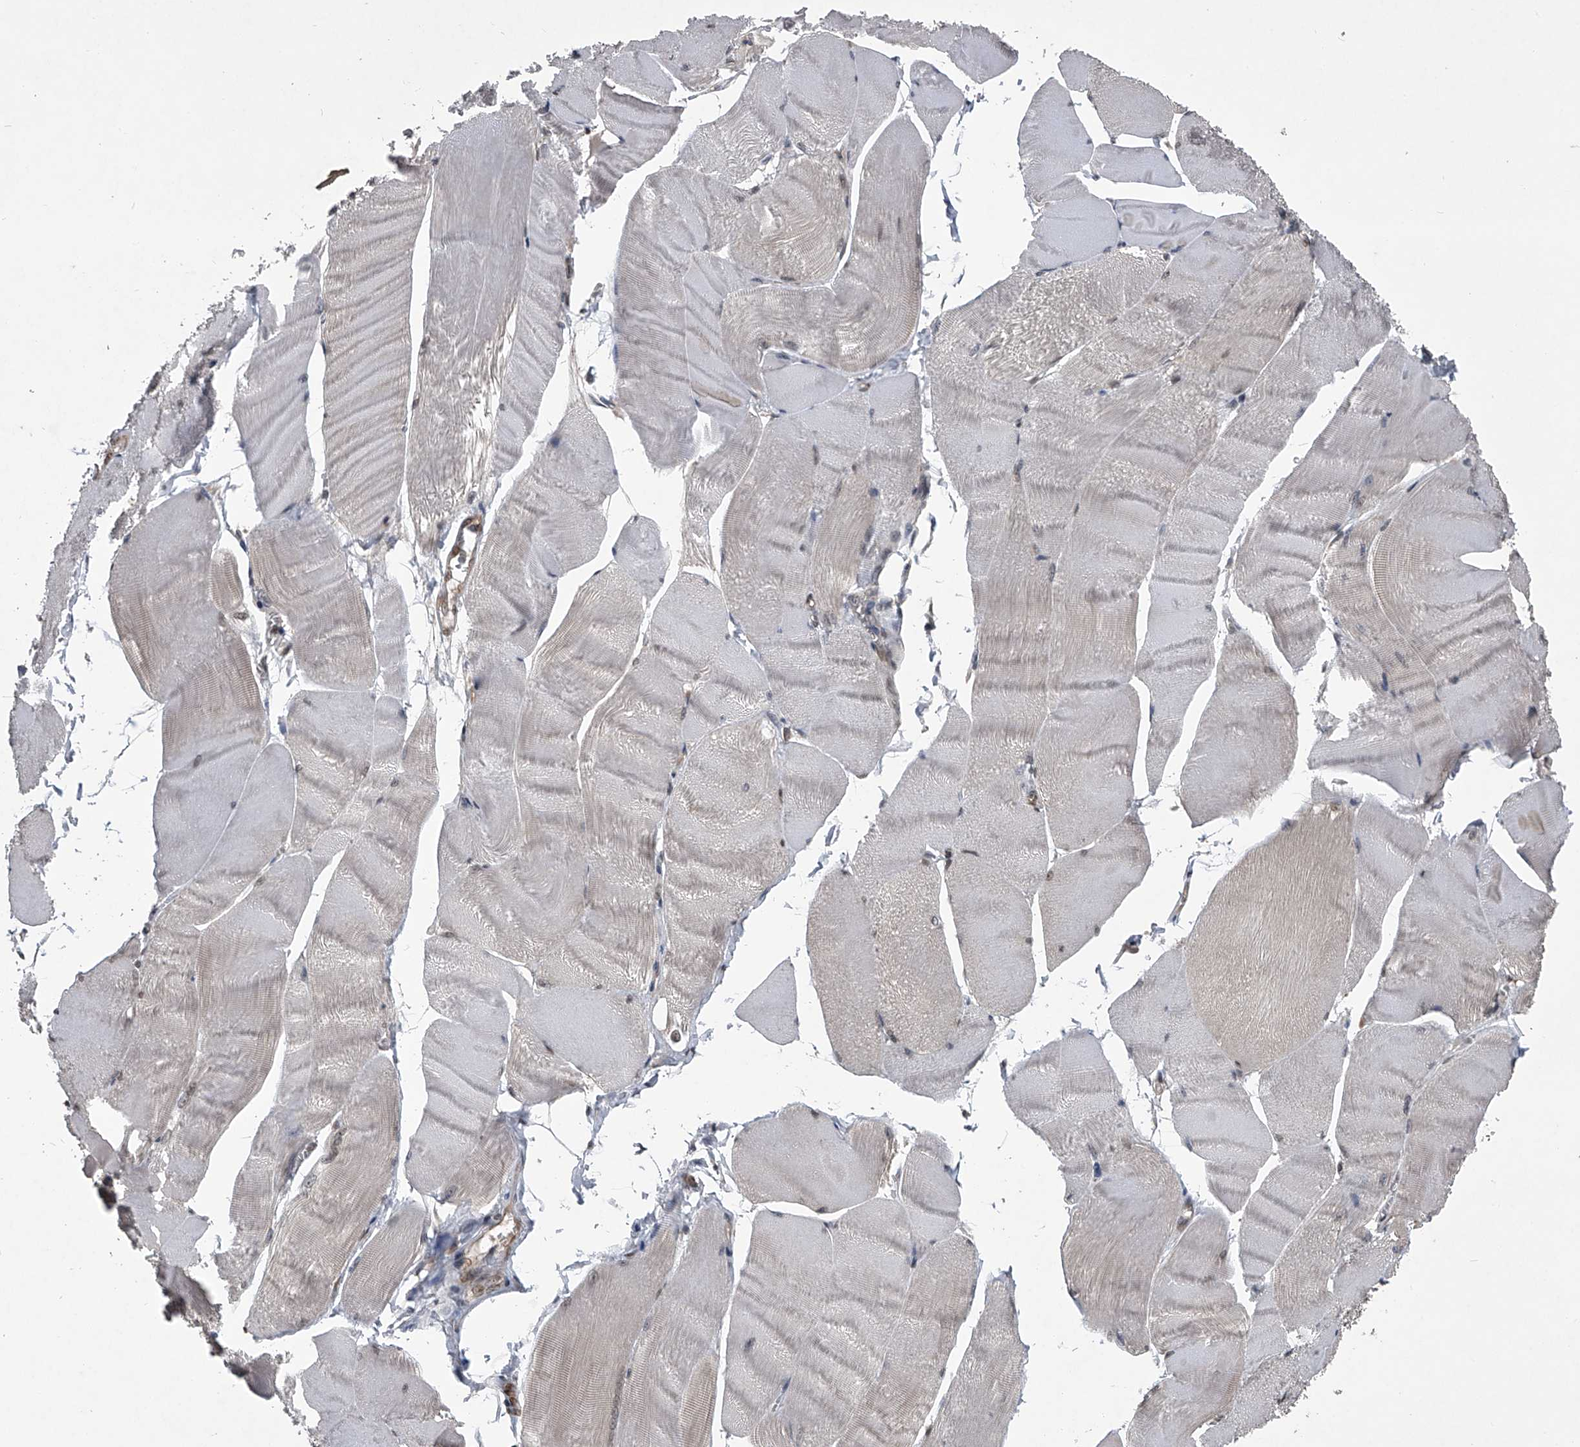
{"staining": {"intensity": "weak", "quantity": "<25%", "location": "cytoplasmic/membranous"}, "tissue": "skeletal muscle", "cell_type": "Myocytes", "image_type": "normal", "snomed": [{"axis": "morphology", "description": "Normal tissue, NOS"}, {"axis": "morphology", "description": "Basal cell carcinoma"}, {"axis": "topography", "description": "Skeletal muscle"}], "caption": "This is a image of immunohistochemistry (IHC) staining of unremarkable skeletal muscle, which shows no expression in myocytes. (Stains: DAB immunohistochemistry (IHC) with hematoxylin counter stain, Microscopy: brightfield microscopy at high magnification).", "gene": "TSNAX", "patient": {"sex": "female", "age": 64}}